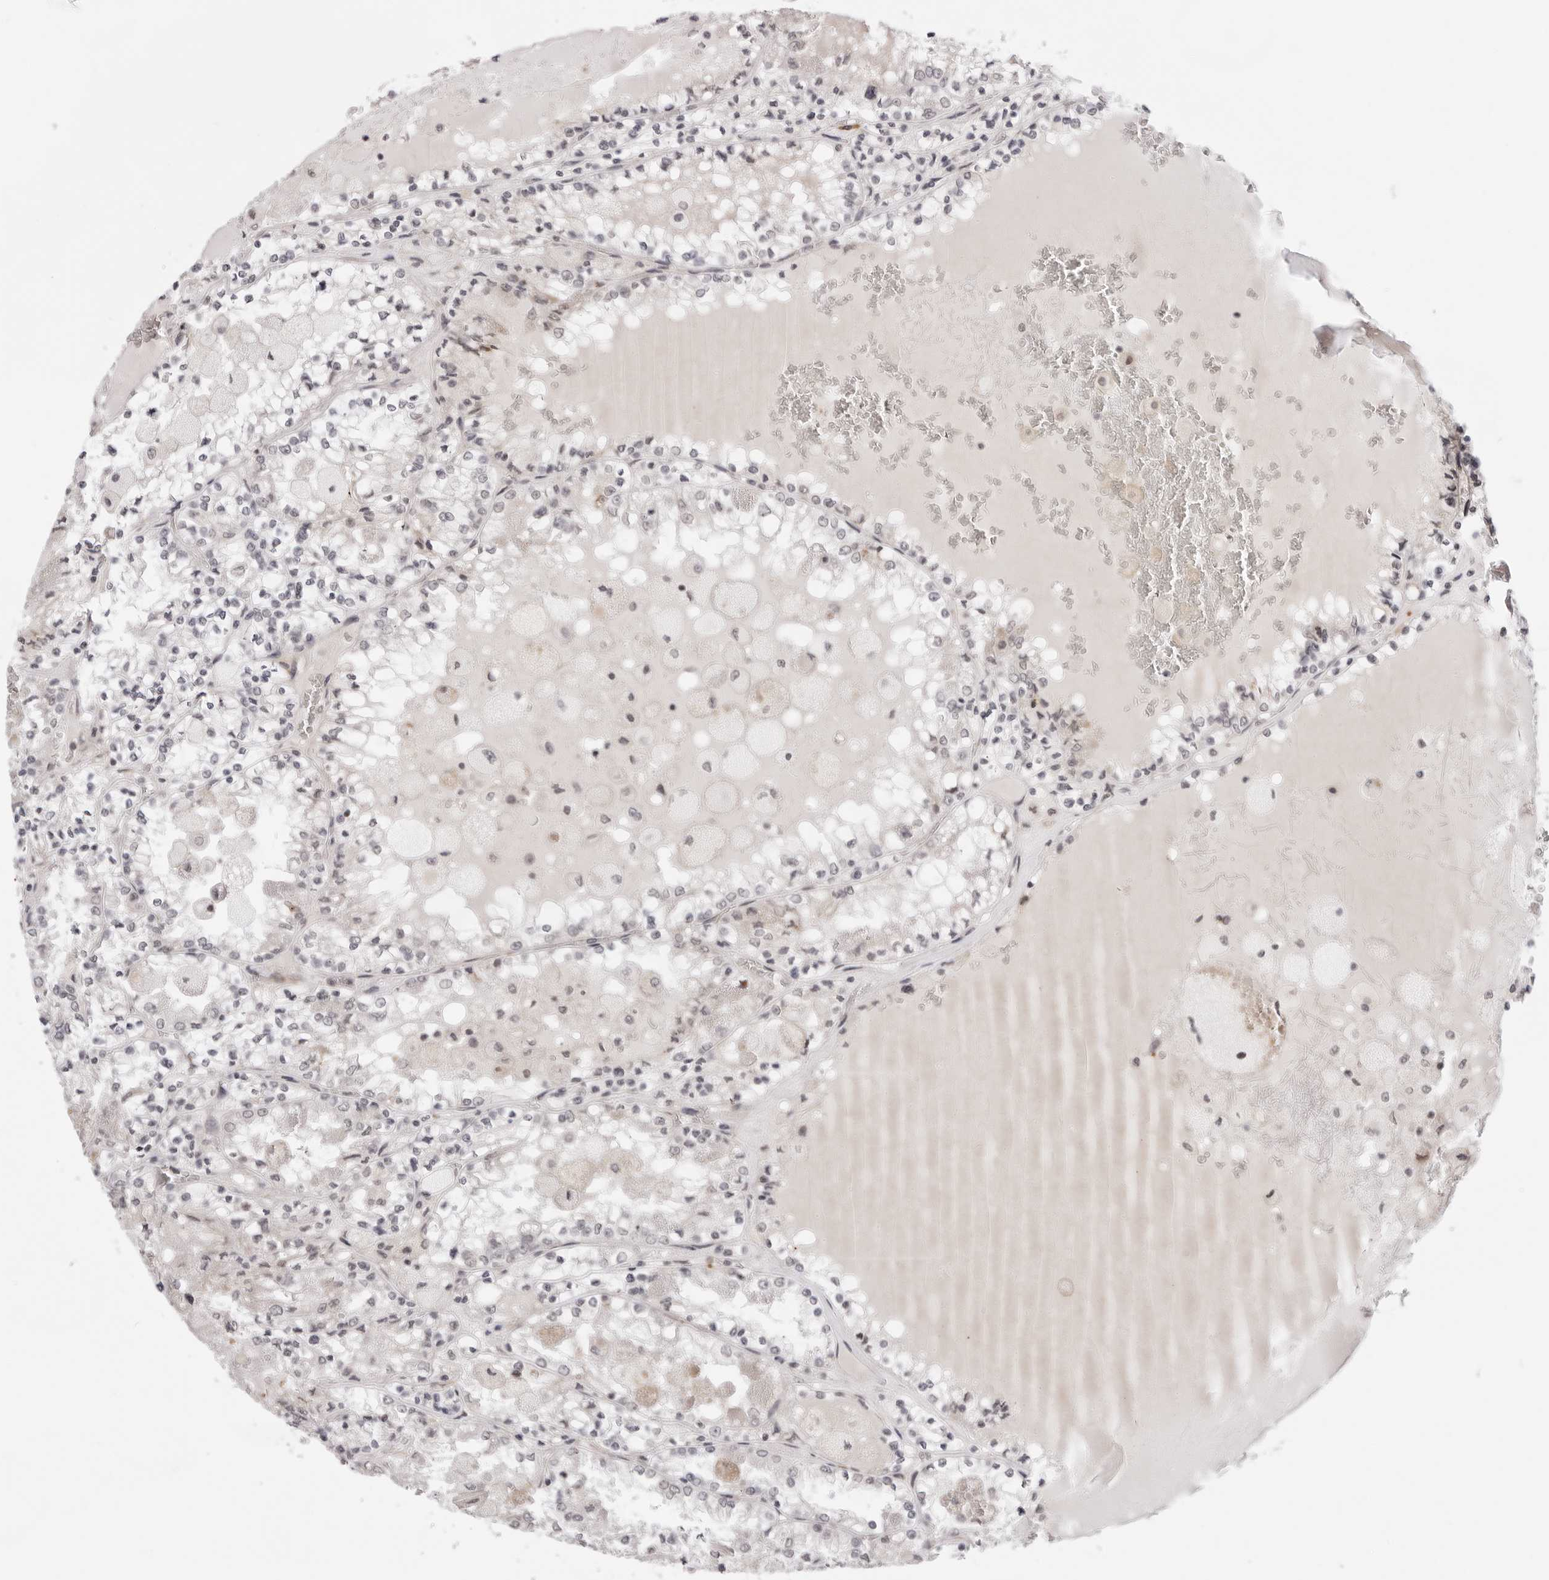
{"staining": {"intensity": "negative", "quantity": "none", "location": "none"}, "tissue": "renal cancer", "cell_type": "Tumor cells", "image_type": "cancer", "snomed": [{"axis": "morphology", "description": "Adenocarcinoma, NOS"}, {"axis": "topography", "description": "Kidney"}], "caption": "Tumor cells are negative for protein expression in human adenocarcinoma (renal).", "gene": "IL17RA", "patient": {"sex": "female", "age": 56}}